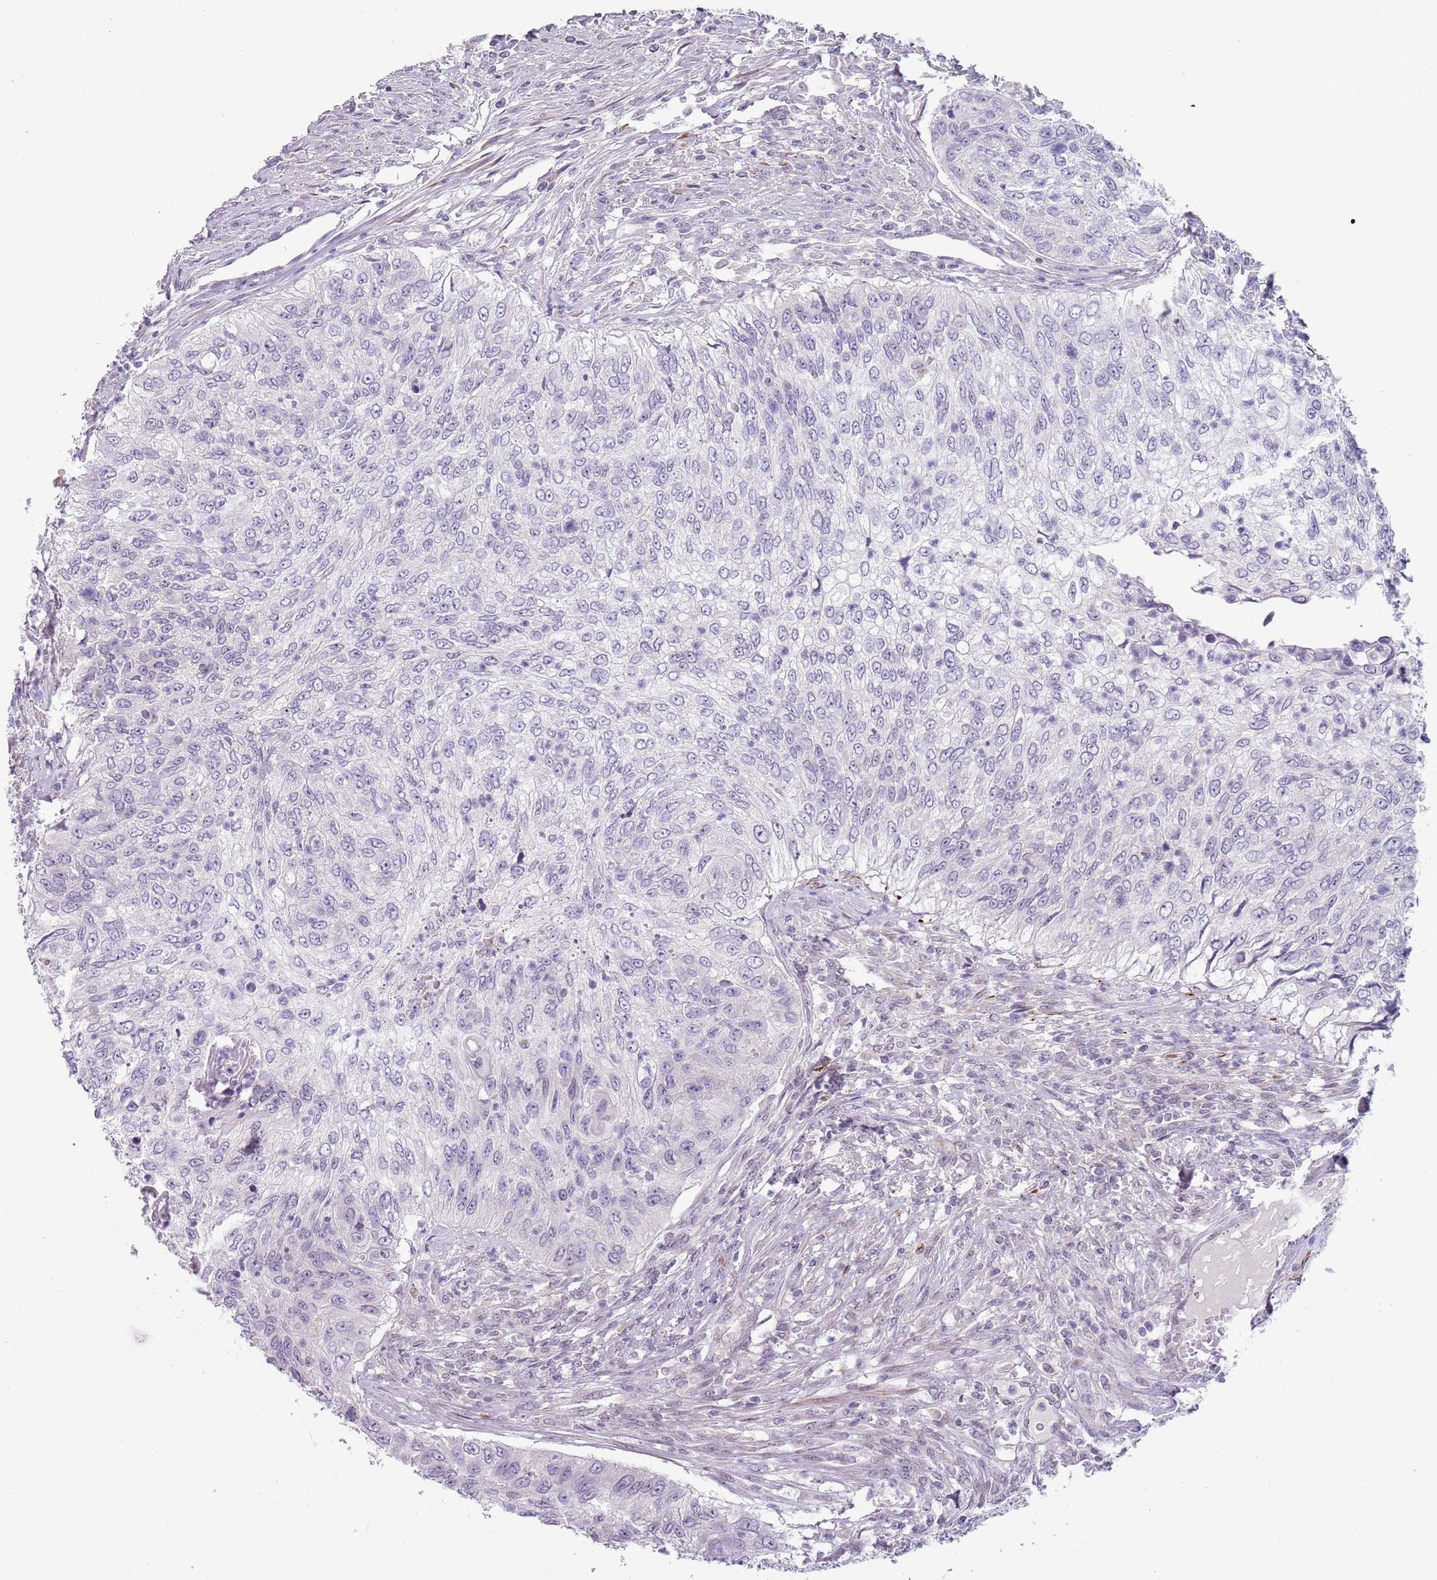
{"staining": {"intensity": "negative", "quantity": "none", "location": "none"}, "tissue": "urothelial cancer", "cell_type": "Tumor cells", "image_type": "cancer", "snomed": [{"axis": "morphology", "description": "Urothelial carcinoma, High grade"}, {"axis": "topography", "description": "Urinary bladder"}], "caption": "Tumor cells are negative for brown protein staining in urothelial carcinoma (high-grade). Nuclei are stained in blue.", "gene": "NBPF3", "patient": {"sex": "female", "age": 60}}